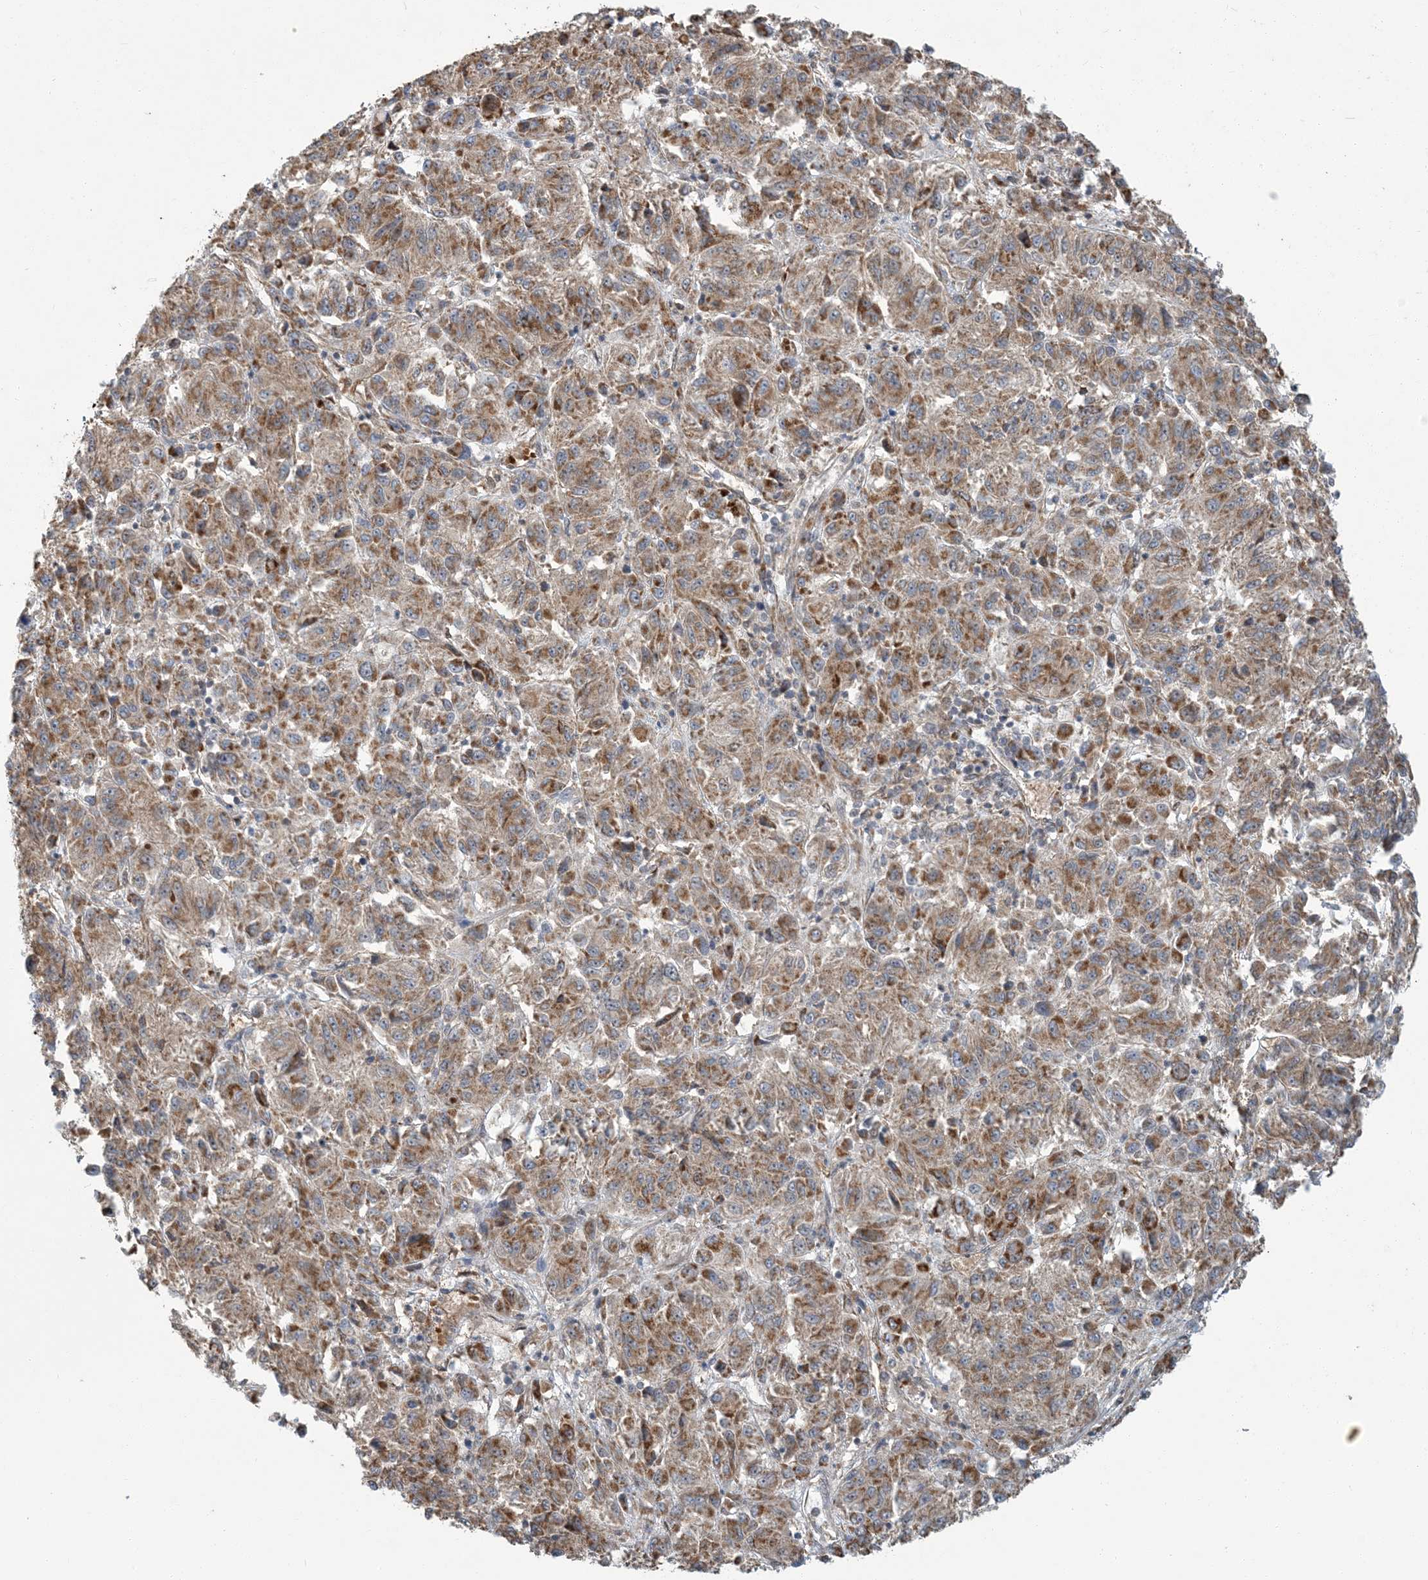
{"staining": {"intensity": "moderate", "quantity": ">75%", "location": "cytoplasmic/membranous"}, "tissue": "melanoma", "cell_type": "Tumor cells", "image_type": "cancer", "snomed": [{"axis": "morphology", "description": "Malignant melanoma, Metastatic site"}, {"axis": "topography", "description": "Lung"}], "caption": "Melanoma tissue demonstrates moderate cytoplasmic/membranous staining in approximately >75% of tumor cells, visualized by immunohistochemistry.", "gene": "ERI2", "patient": {"sex": "male", "age": 64}}